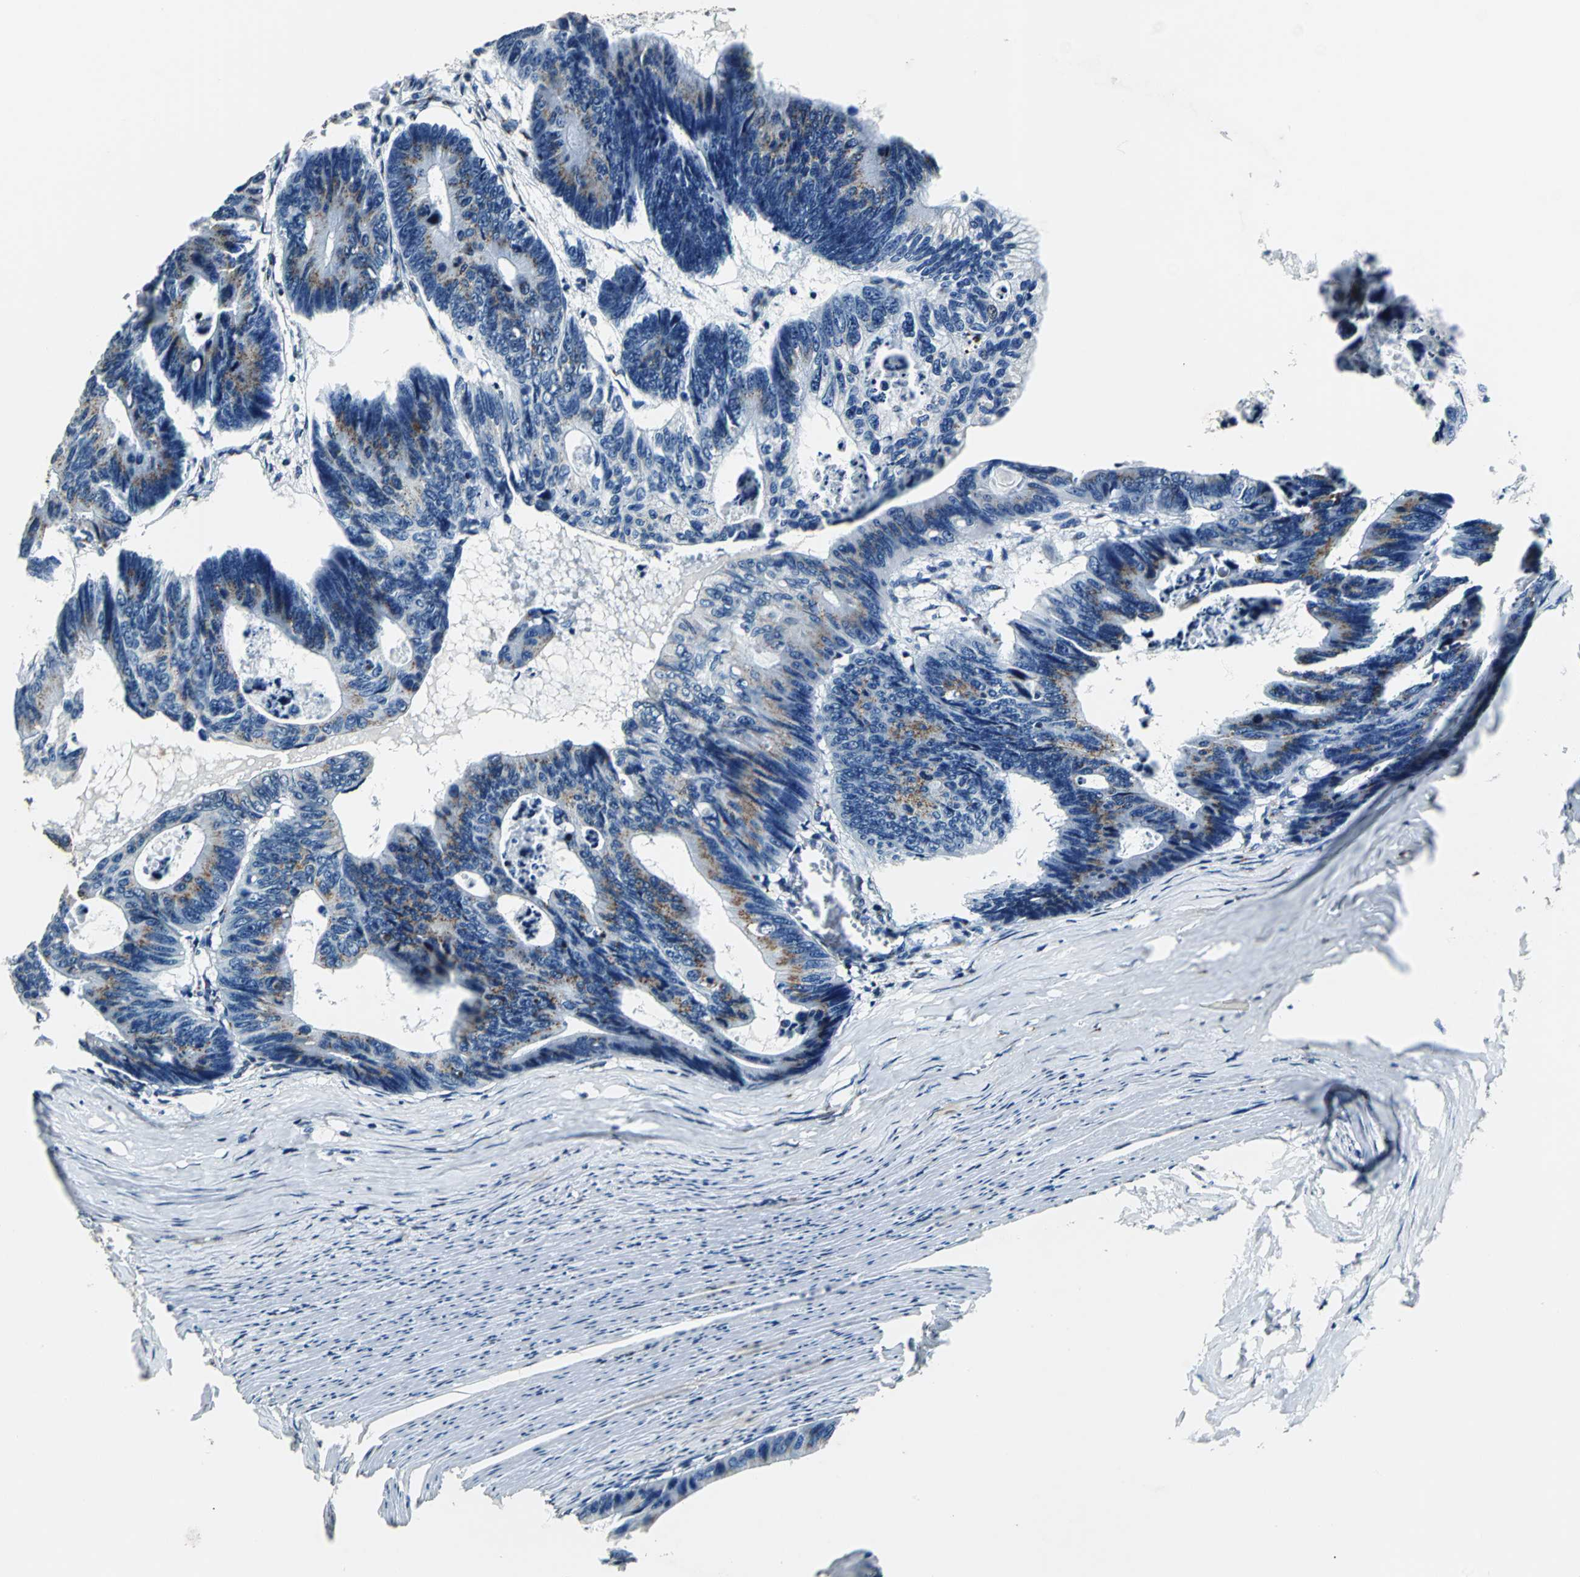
{"staining": {"intensity": "weak", "quantity": "25%-75%", "location": "cytoplasmic/membranous"}, "tissue": "colorectal cancer", "cell_type": "Tumor cells", "image_type": "cancer", "snomed": [{"axis": "morphology", "description": "Adenocarcinoma, NOS"}, {"axis": "topography", "description": "Colon"}], "caption": "Human colorectal cancer (adenocarcinoma) stained for a protein (brown) shows weak cytoplasmic/membranous positive positivity in approximately 25%-75% of tumor cells.", "gene": "TMEM115", "patient": {"sex": "female", "age": 55}}